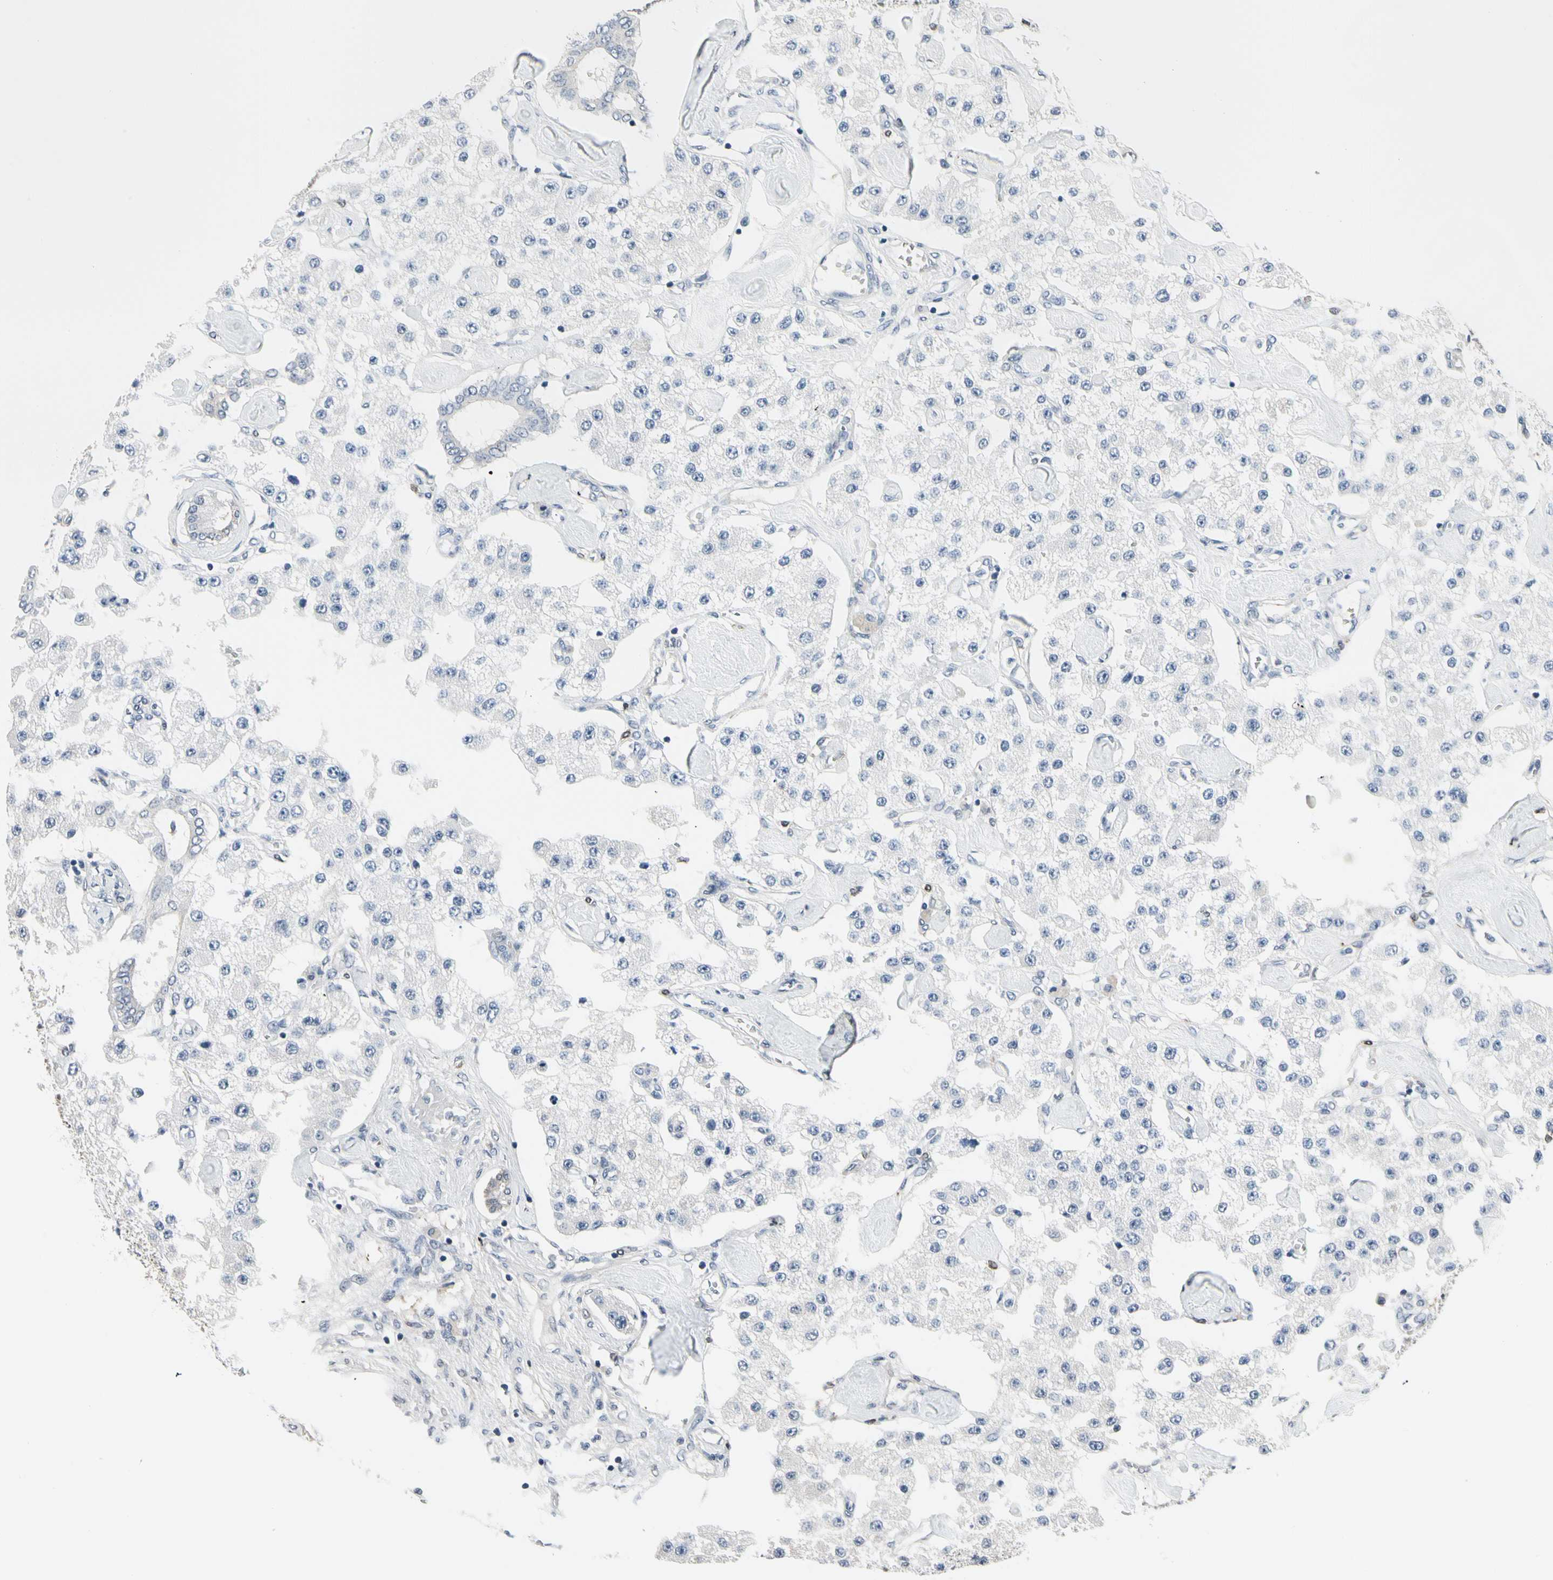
{"staining": {"intensity": "negative", "quantity": "none", "location": "none"}, "tissue": "carcinoid", "cell_type": "Tumor cells", "image_type": "cancer", "snomed": [{"axis": "morphology", "description": "Carcinoid, malignant, NOS"}, {"axis": "topography", "description": "Pancreas"}], "caption": "Tumor cells are negative for protein expression in human carcinoid.", "gene": "PRDX6", "patient": {"sex": "male", "age": 41}}